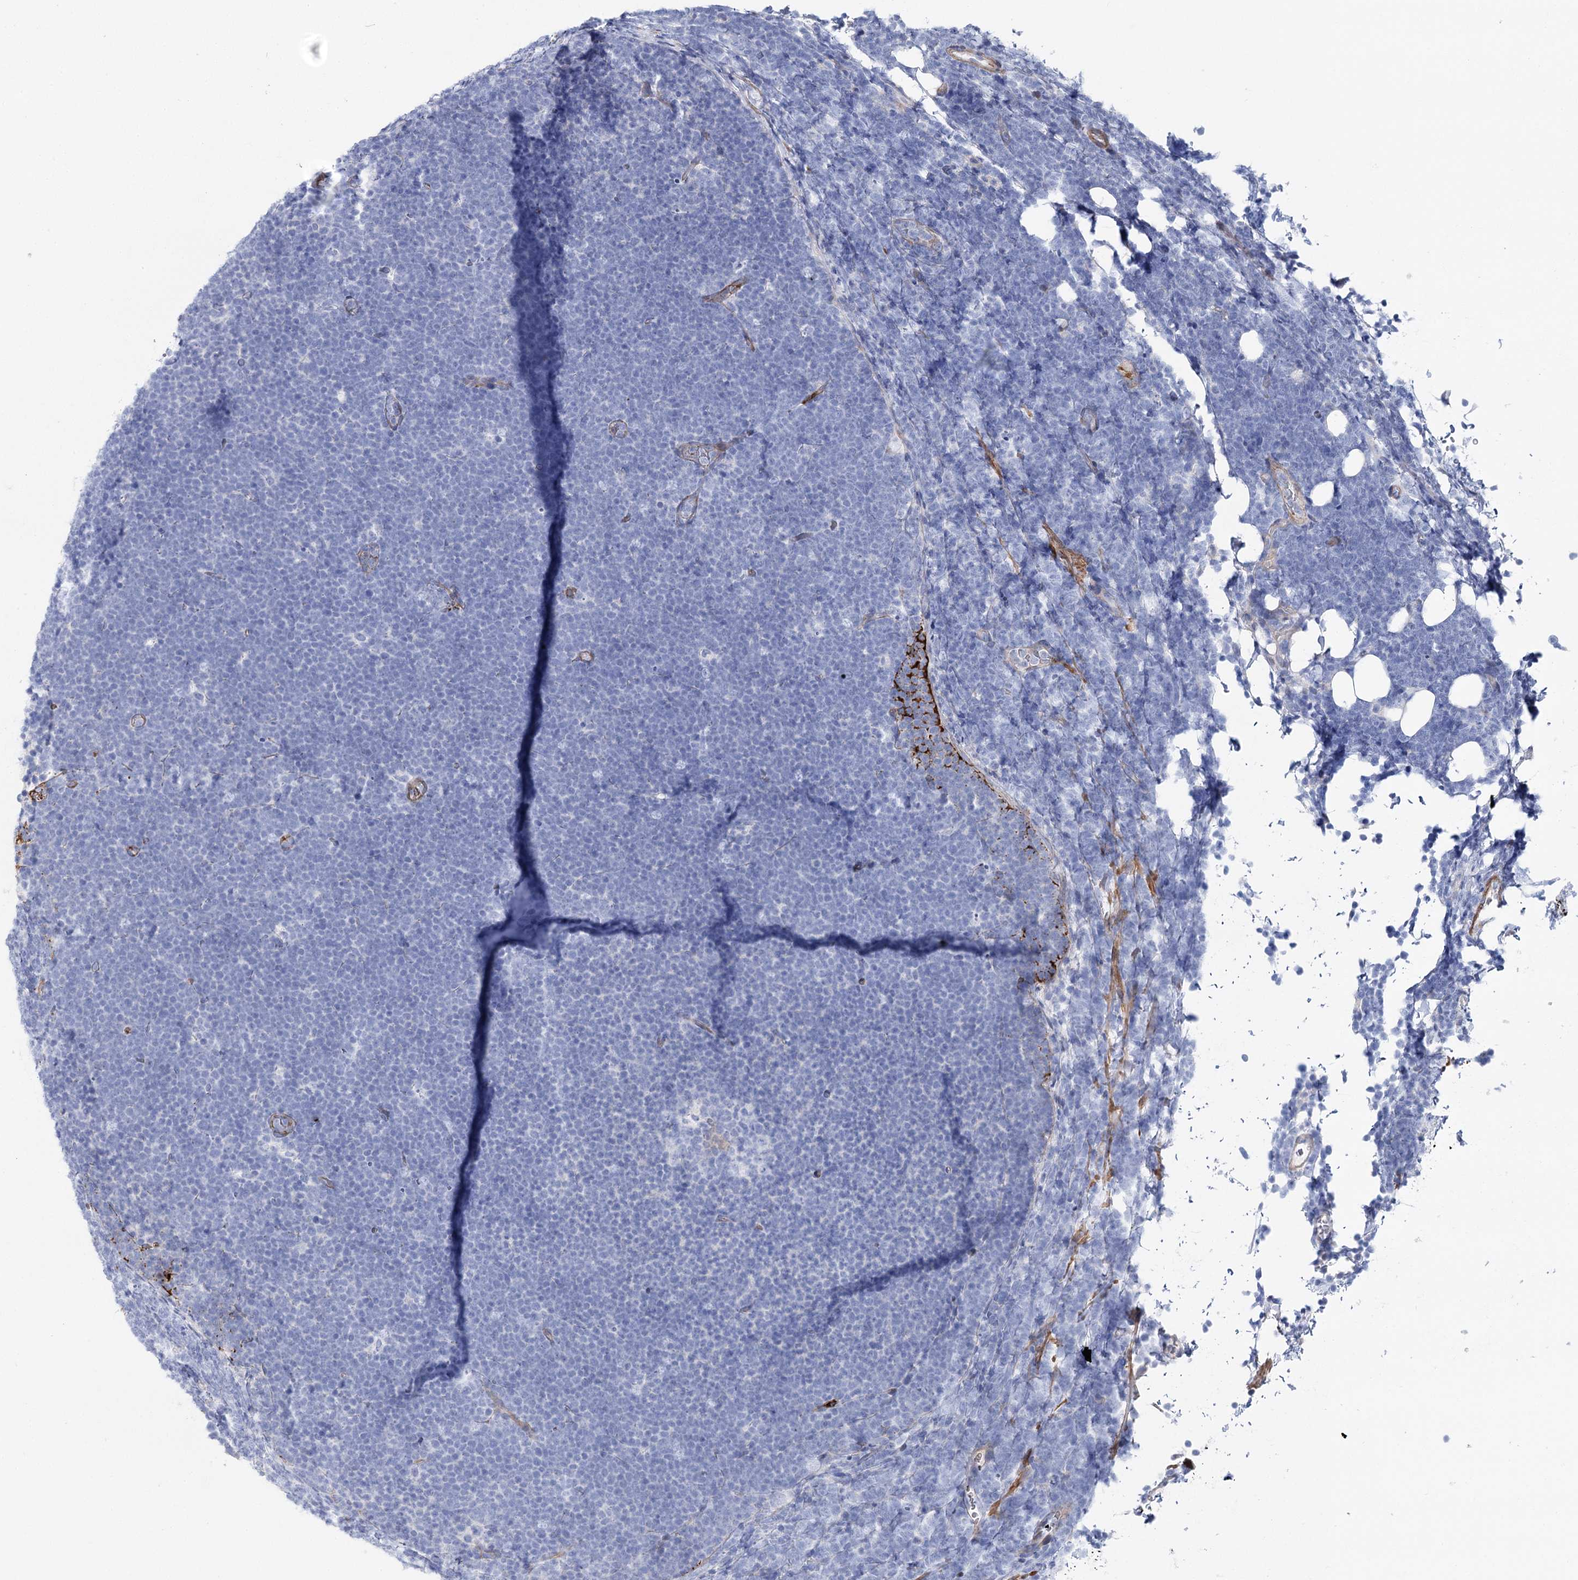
{"staining": {"intensity": "negative", "quantity": "none", "location": "none"}, "tissue": "lymphoma", "cell_type": "Tumor cells", "image_type": "cancer", "snomed": [{"axis": "morphology", "description": "Malignant lymphoma, non-Hodgkin's type, High grade"}, {"axis": "topography", "description": "Lymph node"}], "caption": "High-grade malignant lymphoma, non-Hodgkin's type was stained to show a protein in brown. There is no significant staining in tumor cells. The staining was performed using DAB (3,3'-diaminobenzidine) to visualize the protein expression in brown, while the nuclei were stained in blue with hematoxylin (Magnification: 20x).", "gene": "ANKRD23", "patient": {"sex": "male", "age": 13}}